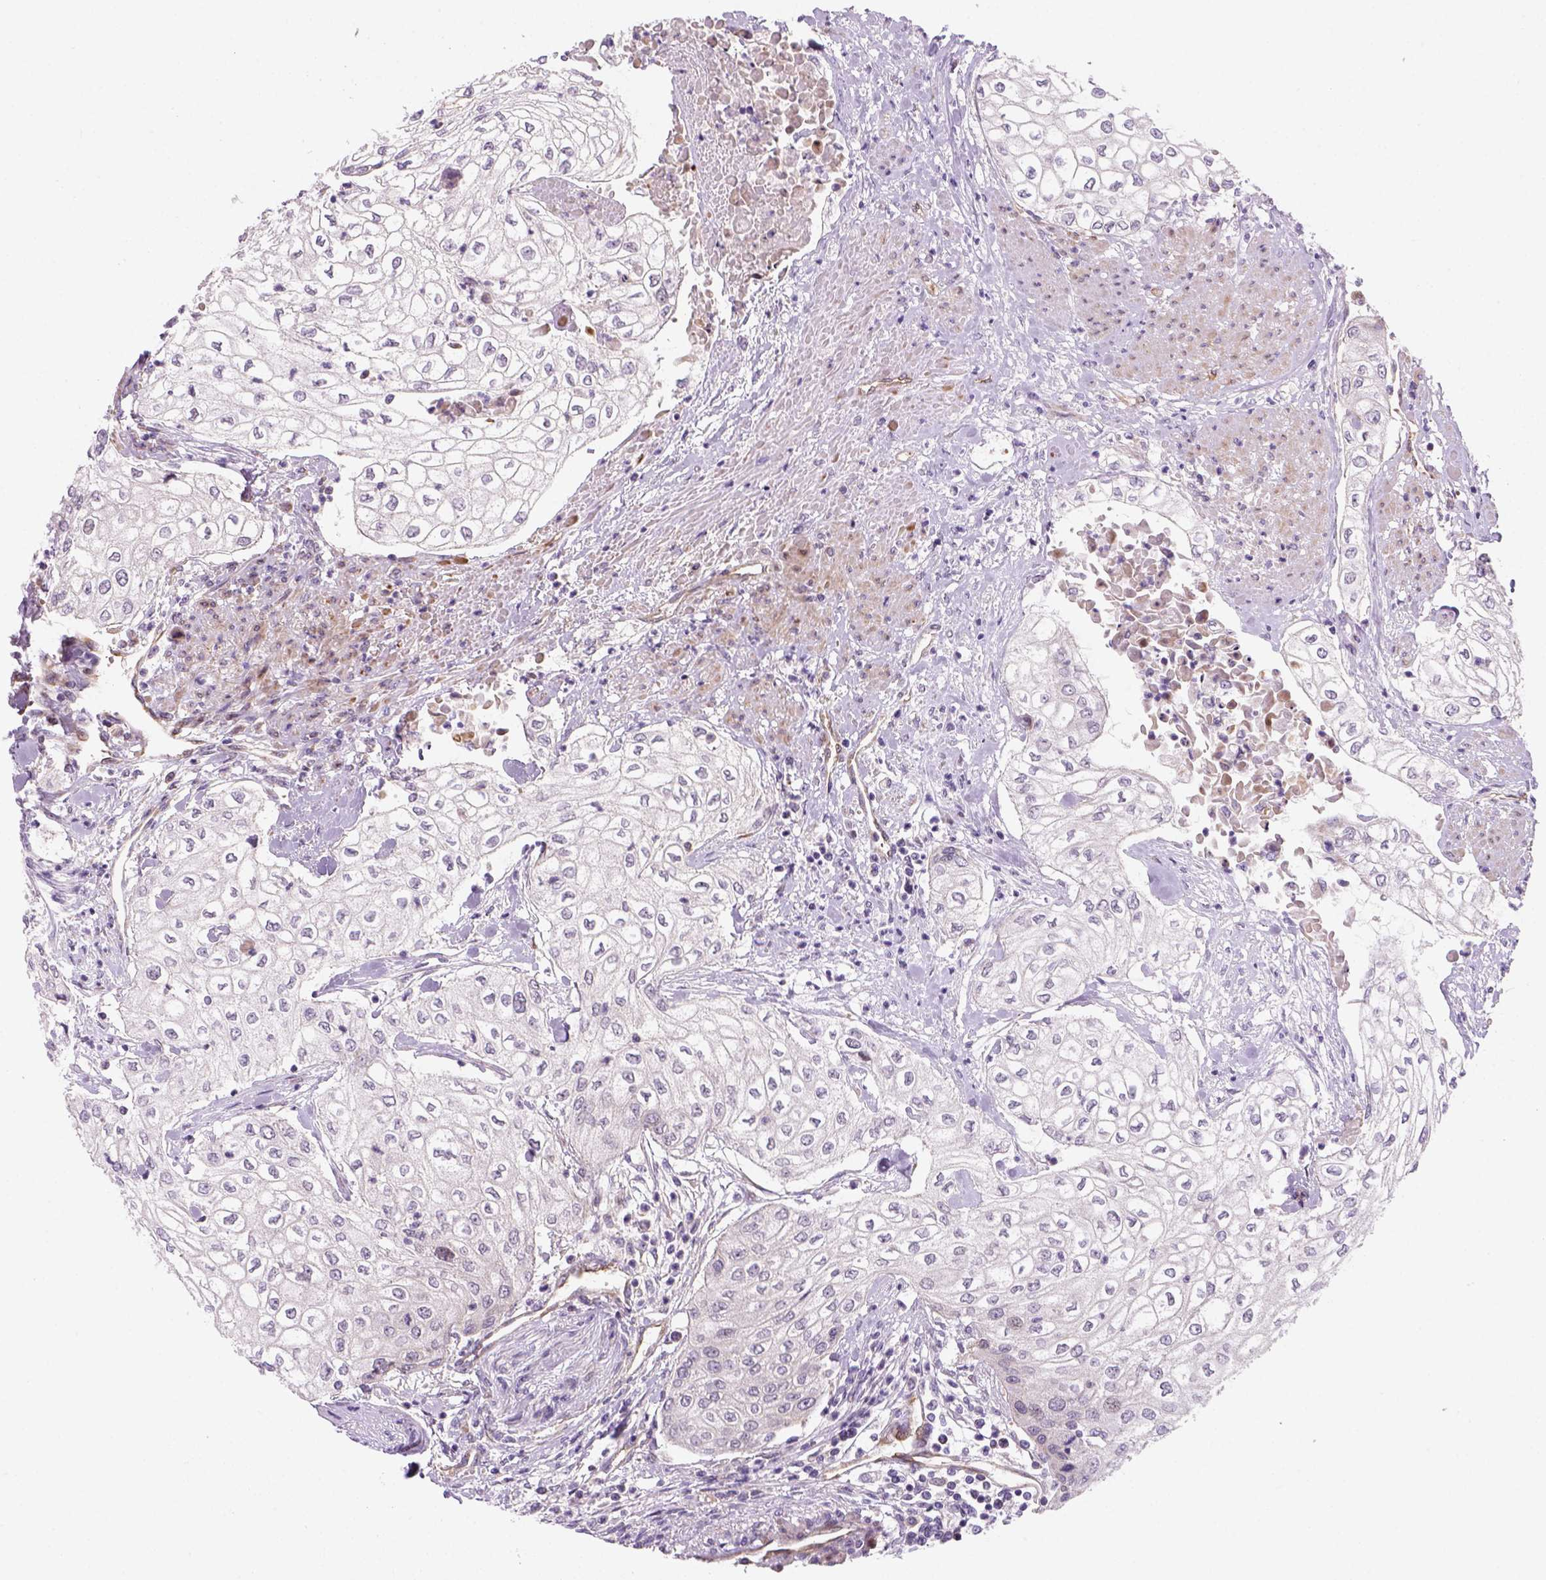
{"staining": {"intensity": "negative", "quantity": "none", "location": "none"}, "tissue": "urothelial cancer", "cell_type": "Tumor cells", "image_type": "cancer", "snomed": [{"axis": "morphology", "description": "Urothelial carcinoma, High grade"}, {"axis": "topography", "description": "Urinary bladder"}], "caption": "This is an IHC photomicrograph of human urothelial cancer. There is no expression in tumor cells.", "gene": "VSTM5", "patient": {"sex": "male", "age": 62}}